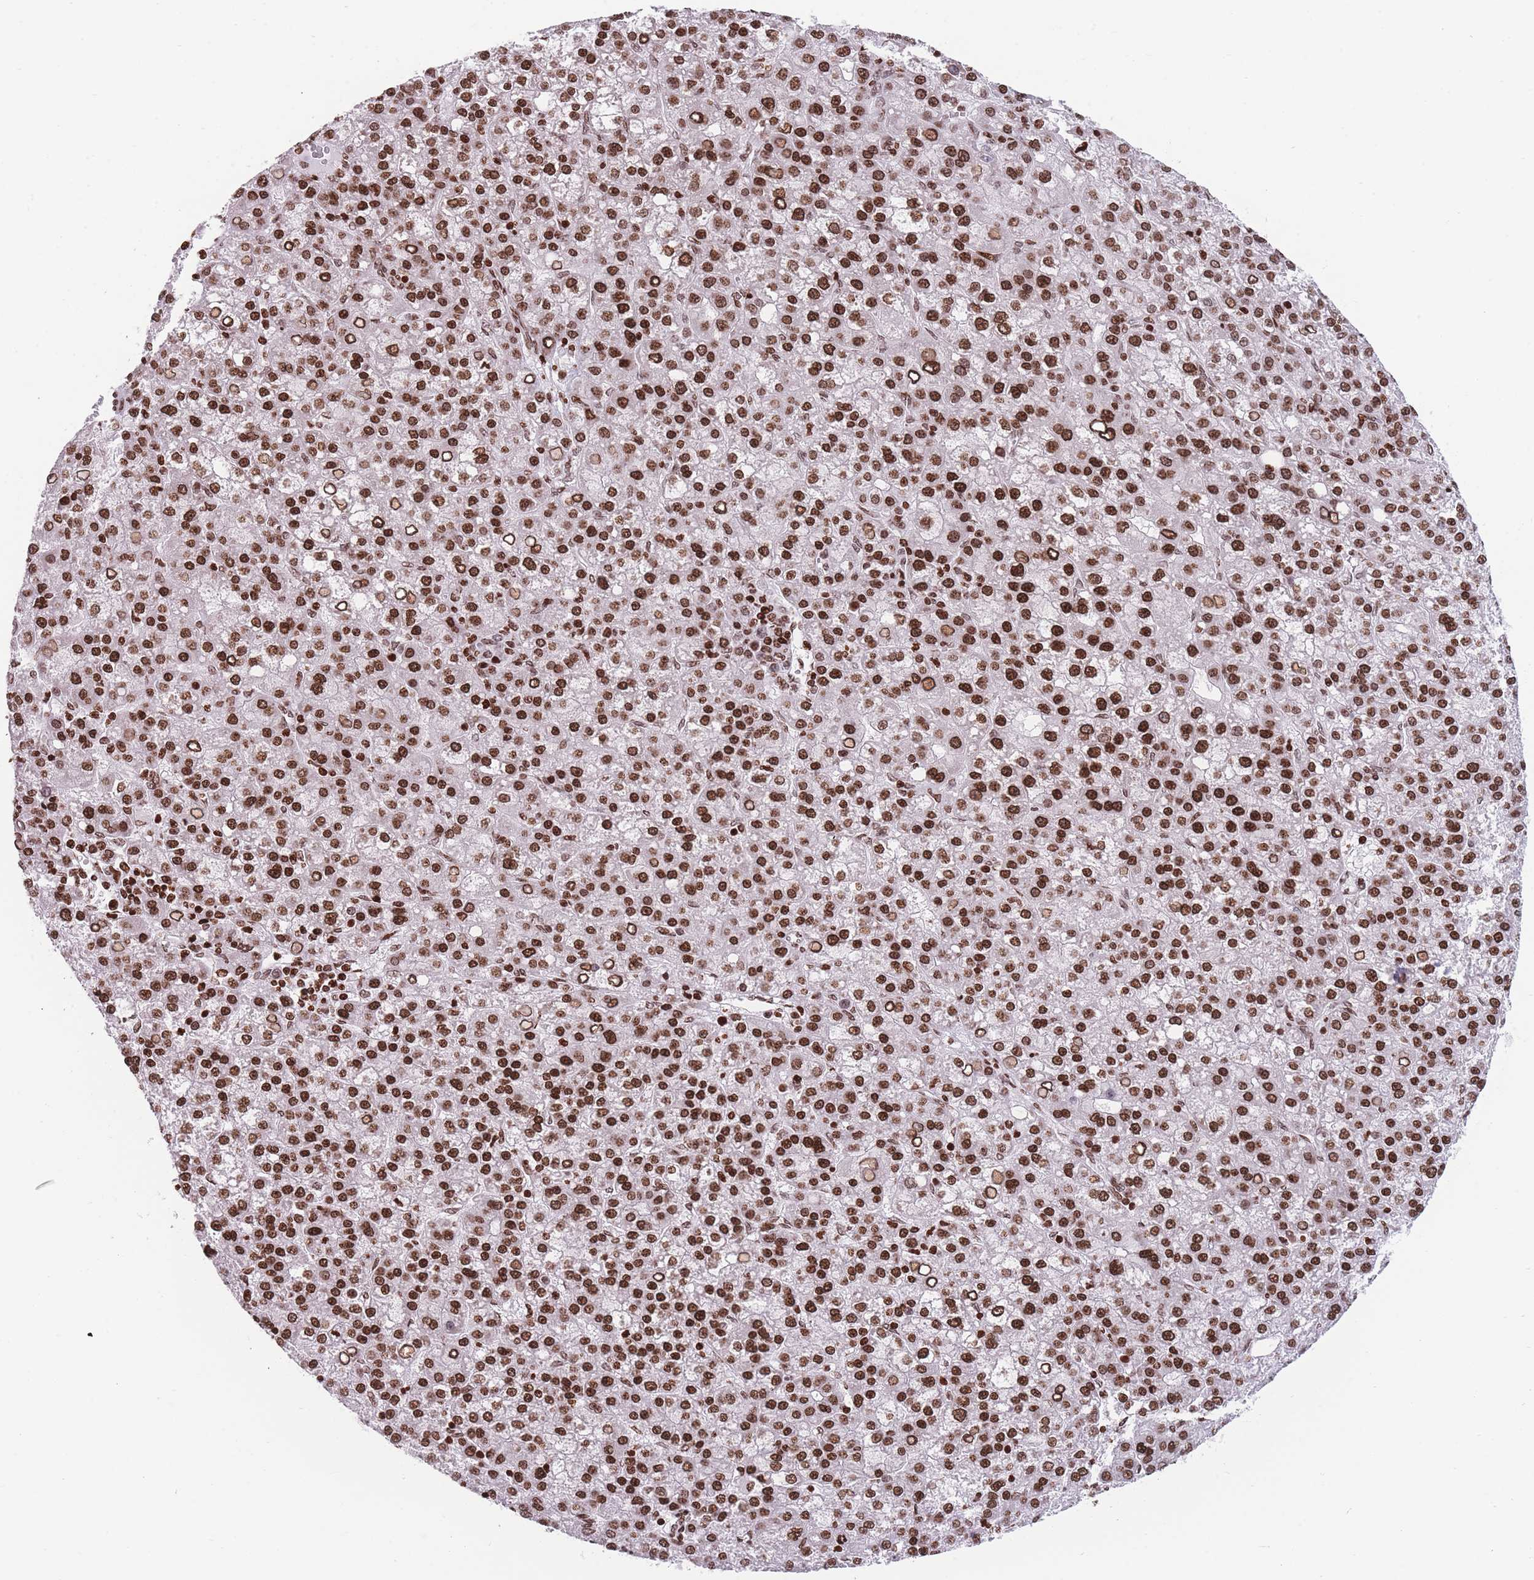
{"staining": {"intensity": "strong", "quantity": ">75%", "location": "nuclear"}, "tissue": "liver cancer", "cell_type": "Tumor cells", "image_type": "cancer", "snomed": [{"axis": "morphology", "description": "Carcinoma, Hepatocellular, NOS"}, {"axis": "topography", "description": "Liver"}], "caption": "DAB (3,3'-diaminobenzidine) immunohistochemical staining of human liver cancer (hepatocellular carcinoma) shows strong nuclear protein staining in approximately >75% of tumor cells. (brown staining indicates protein expression, while blue staining denotes nuclei).", "gene": "AK9", "patient": {"sex": "female", "age": 58}}